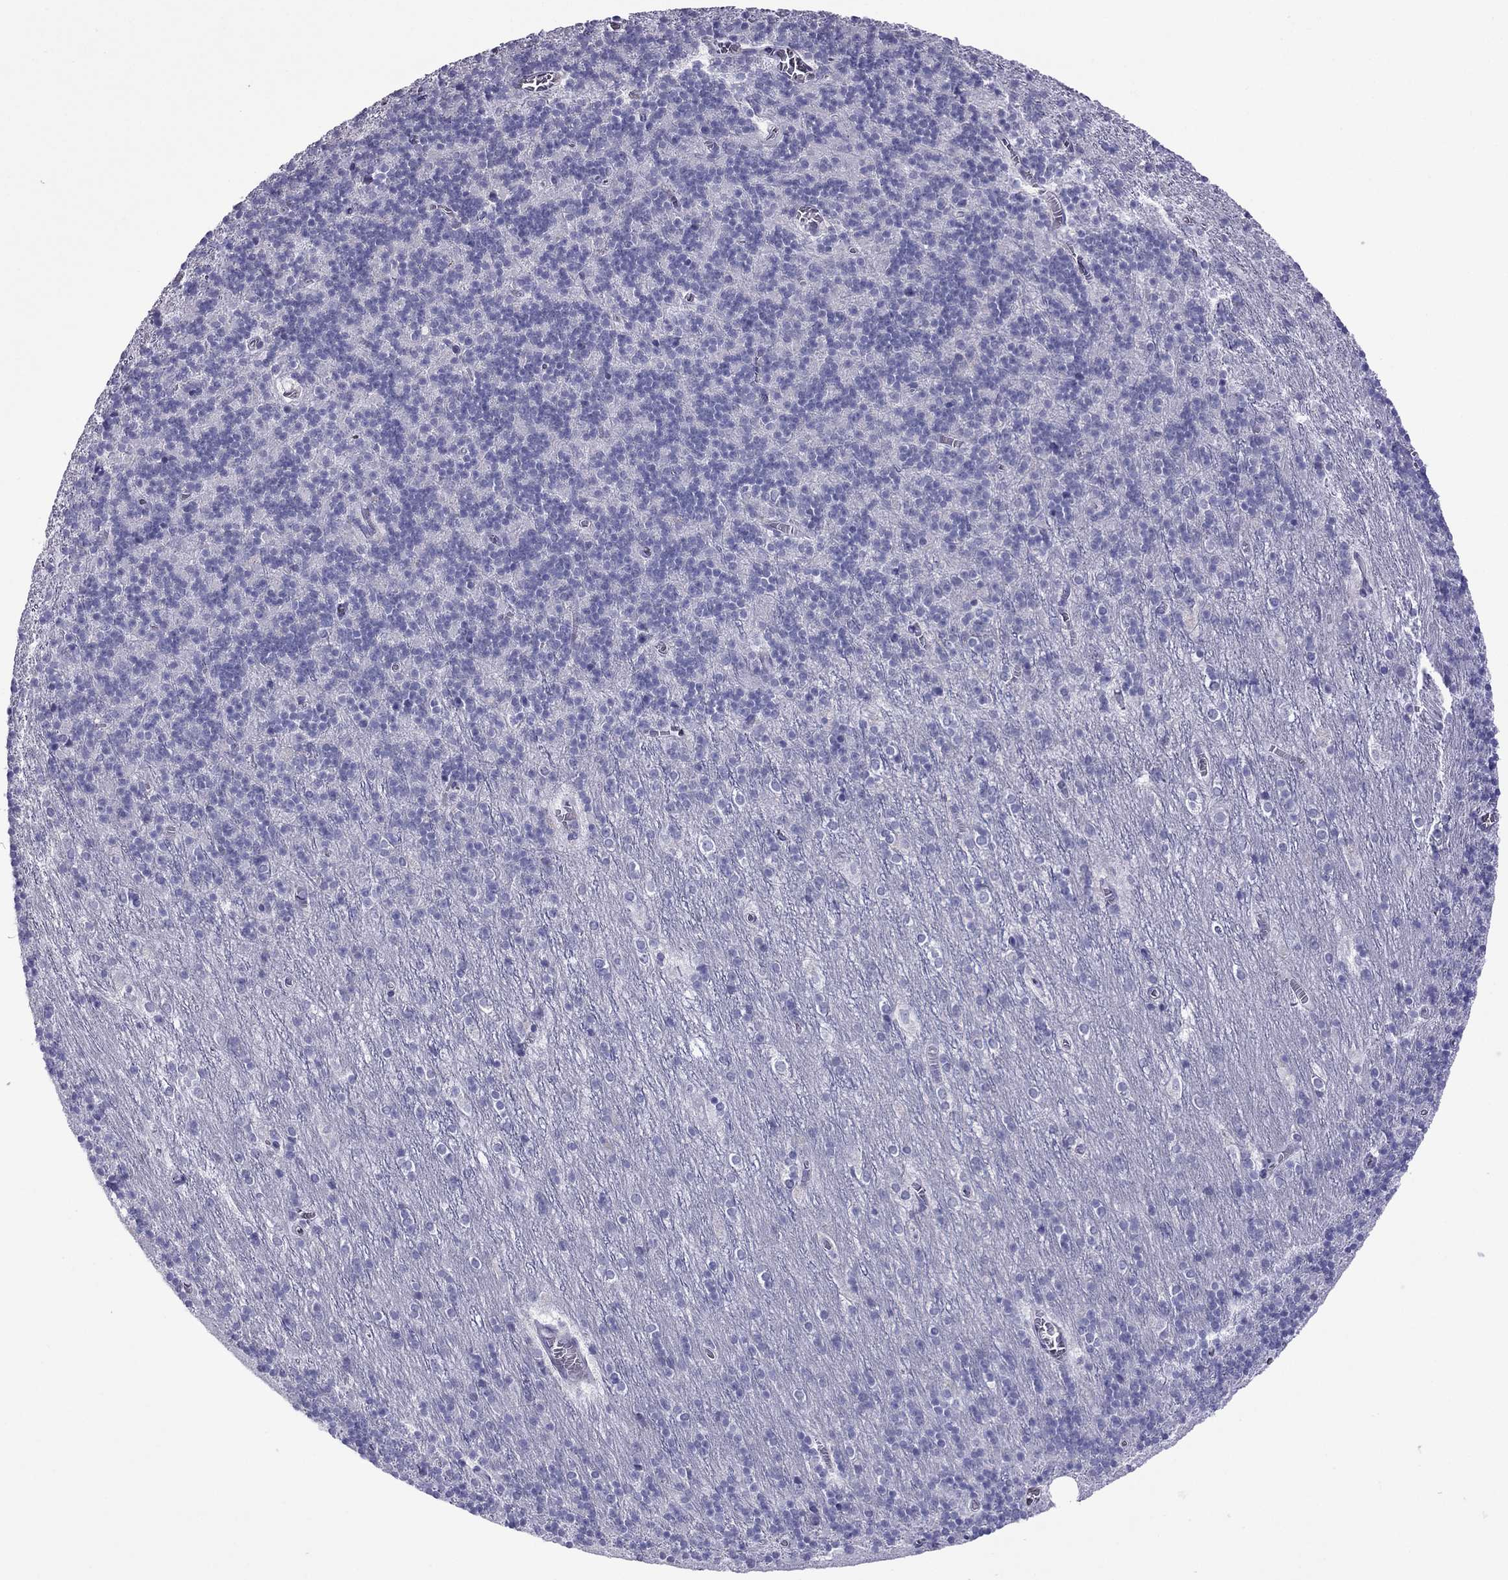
{"staining": {"intensity": "negative", "quantity": "none", "location": "none"}, "tissue": "cerebellum", "cell_type": "Cells in granular layer", "image_type": "normal", "snomed": [{"axis": "morphology", "description": "Normal tissue, NOS"}, {"axis": "topography", "description": "Cerebellum"}], "caption": "The immunohistochemistry (IHC) histopathology image has no significant staining in cells in granular layer of cerebellum.", "gene": "MYL11", "patient": {"sex": "male", "age": 70}}